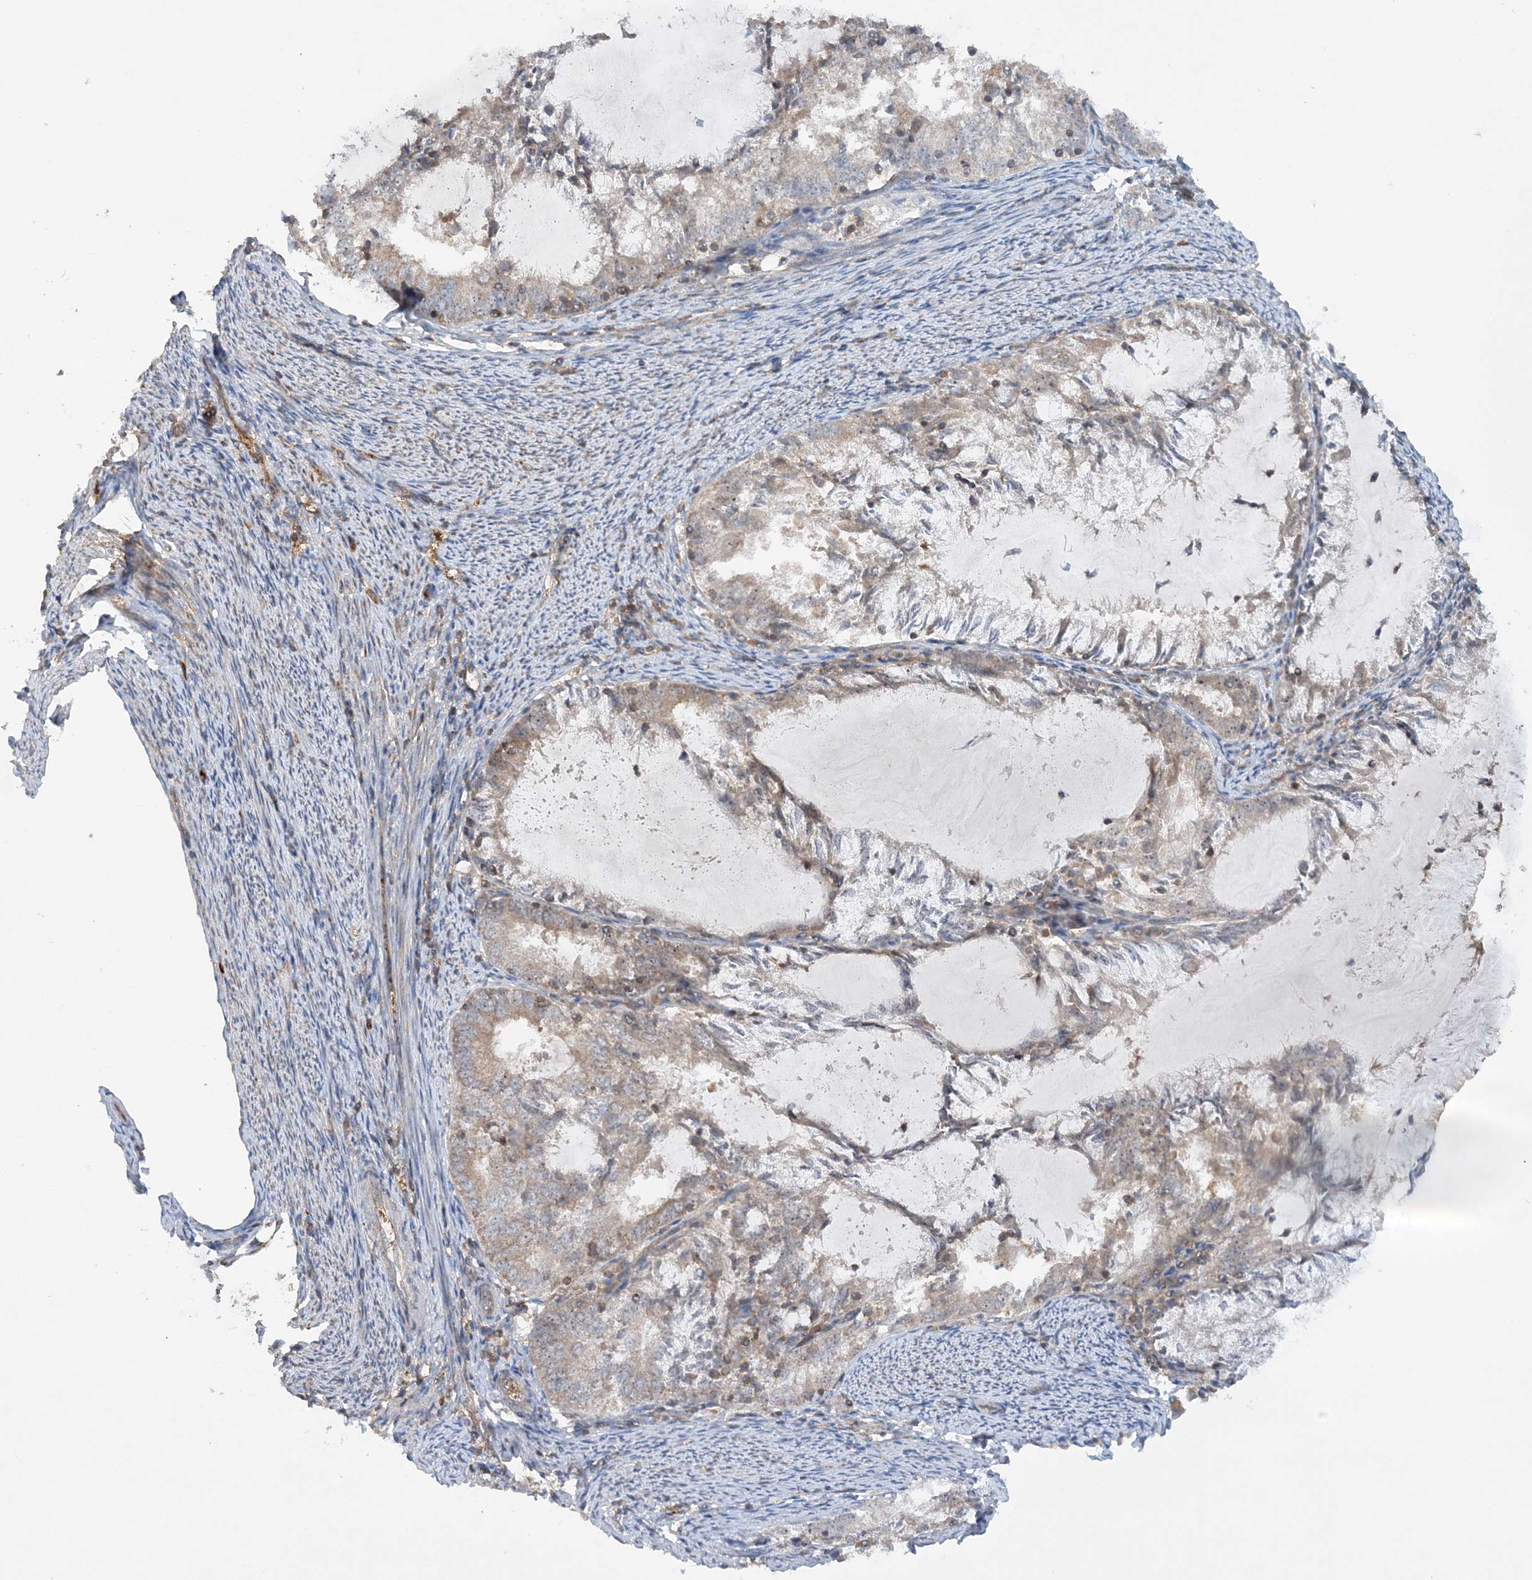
{"staining": {"intensity": "weak", "quantity": "<25%", "location": "cytoplasmic/membranous"}, "tissue": "endometrial cancer", "cell_type": "Tumor cells", "image_type": "cancer", "snomed": [{"axis": "morphology", "description": "Adenocarcinoma, NOS"}, {"axis": "topography", "description": "Endometrium"}], "caption": "DAB immunohistochemical staining of human adenocarcinoma (endometrial) shows no significant positivity in tumor cells.", "gene": "ACAP2", "patient": {"sex": "female", "age": 57}}